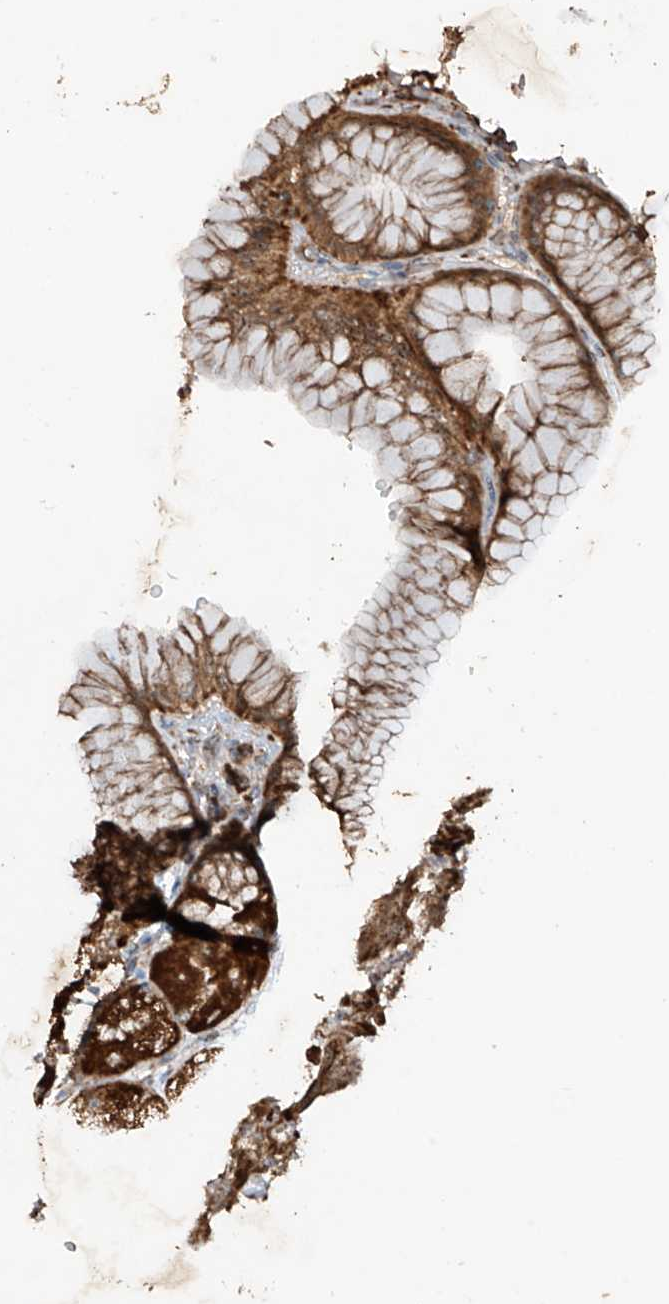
{"staining": {"intensity": "strong", "quantity": ">75%", "location": "cytoplasmic/membranous"}, "tissue": "stomach", "cell_type": "Glandular cells", "image_type": "normal", "snomed": [{"axis": "morphology", "description": "Normal tissue, NOS"}, {"axis": "topography", "description": "Stomach"}], "caption": "High-magnification brightfield microscopy of benign stomach stained with DAB (brown) and counterstained with hematoxylin (blue). glandular cells exhibit strong cytoplasmic/membranous positivity is appreciated in about>75% of cells. The staining was performed using DAB, with brown indicating positive protein expression. Nuclei are stained blue with hematoxylin.", "gene": "SAMD3", "patient": {"sex": "male", "age": 57}}